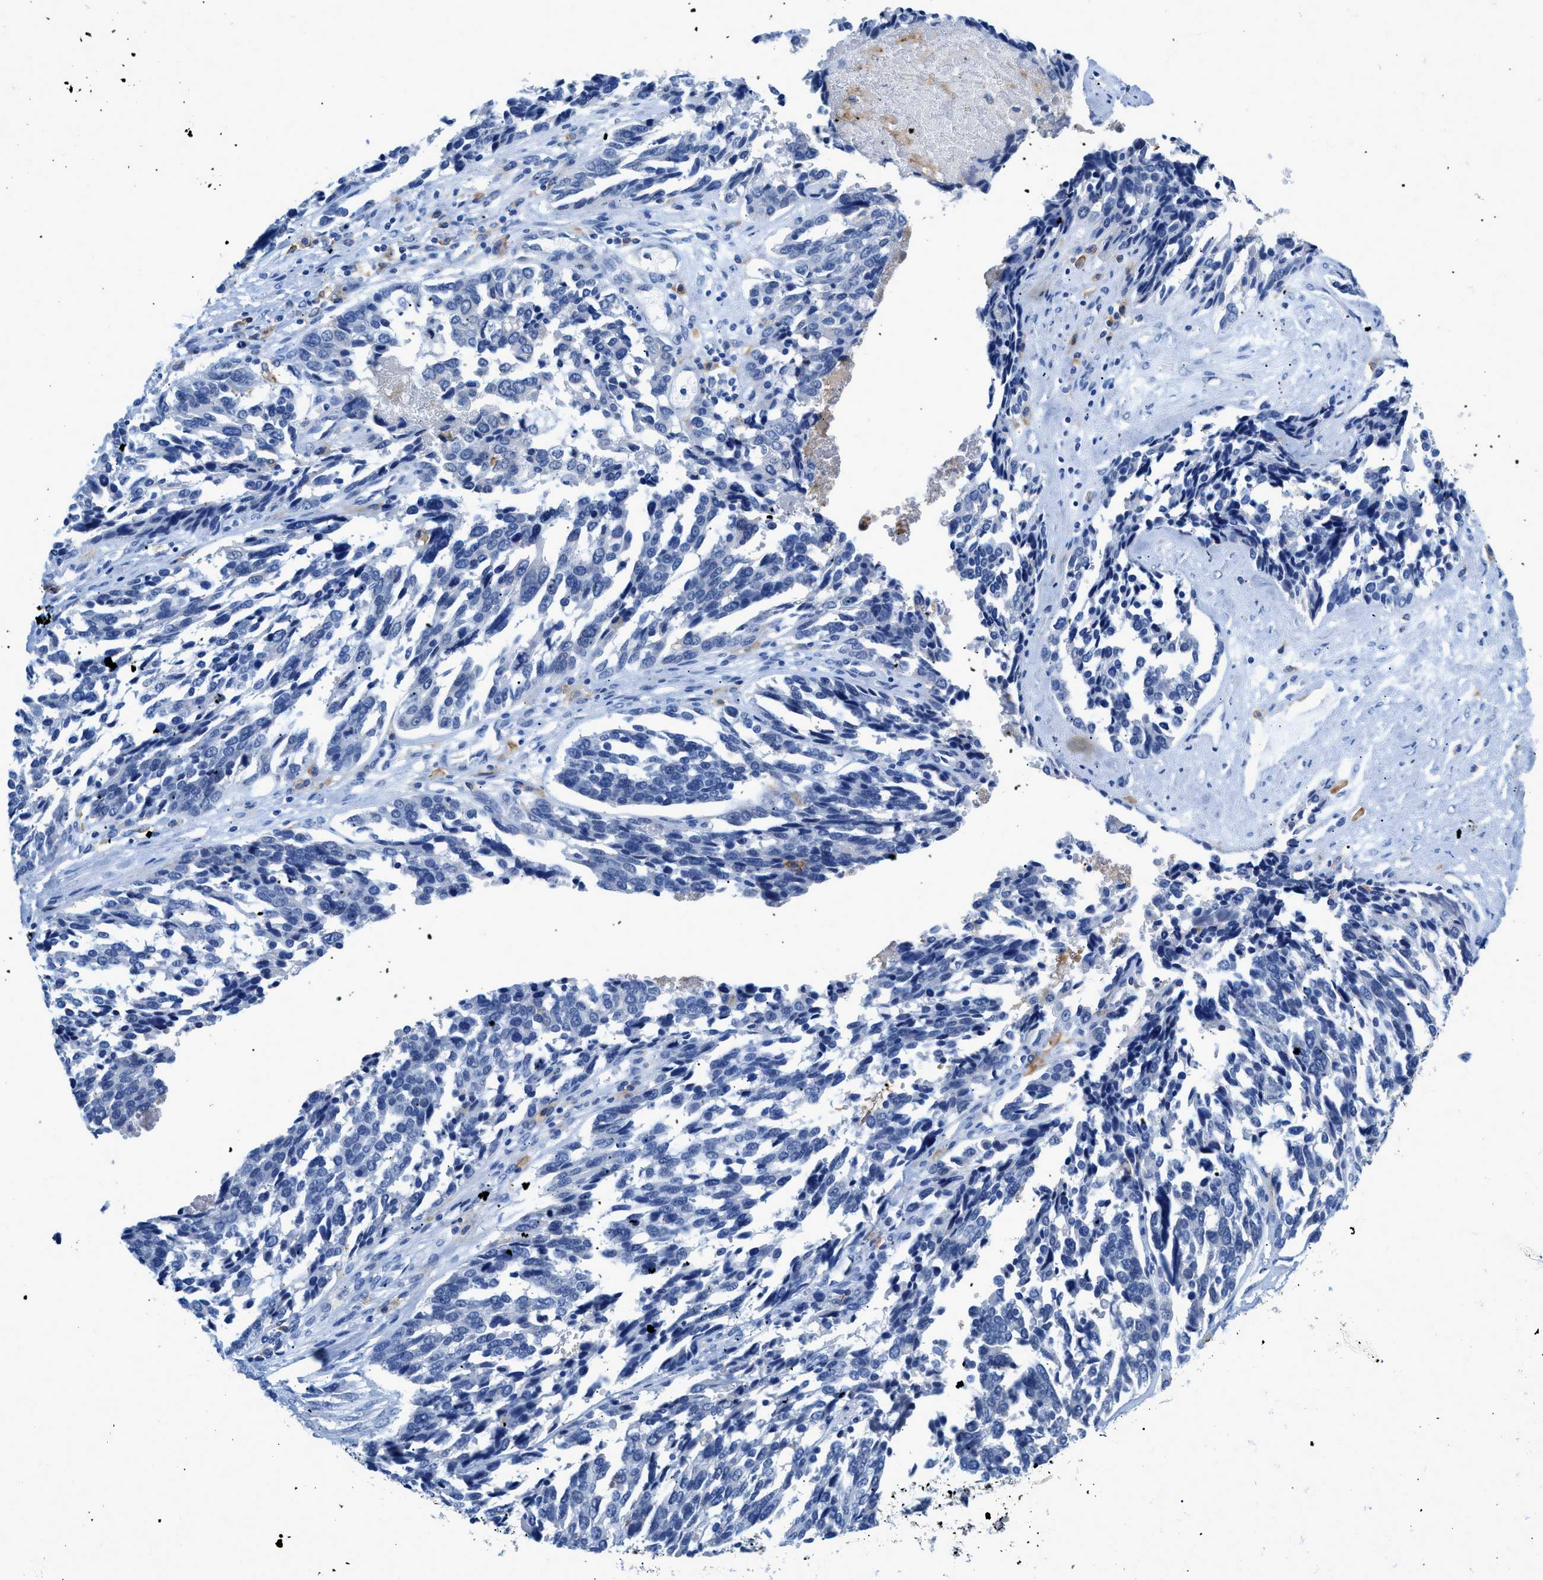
{"staining": {"intensity": "negative", "quantity": "none", "location": "none"}, "tissue": "ovarian cancer", "cell_type": "Tumor cells", "image_type": "cancer", "snomed": [{"axis": "morphology", "description": "Cystadenocarcinoma, serous, NOS"}, {"axis": "topography", "description": "Ovary"}], "caption": "DAB immunohistochemical staining of human ovarian cancer shows no significant expression in tumor cells.", "gene": "CD226", "patient": {"sex": "female", "age": 44}}